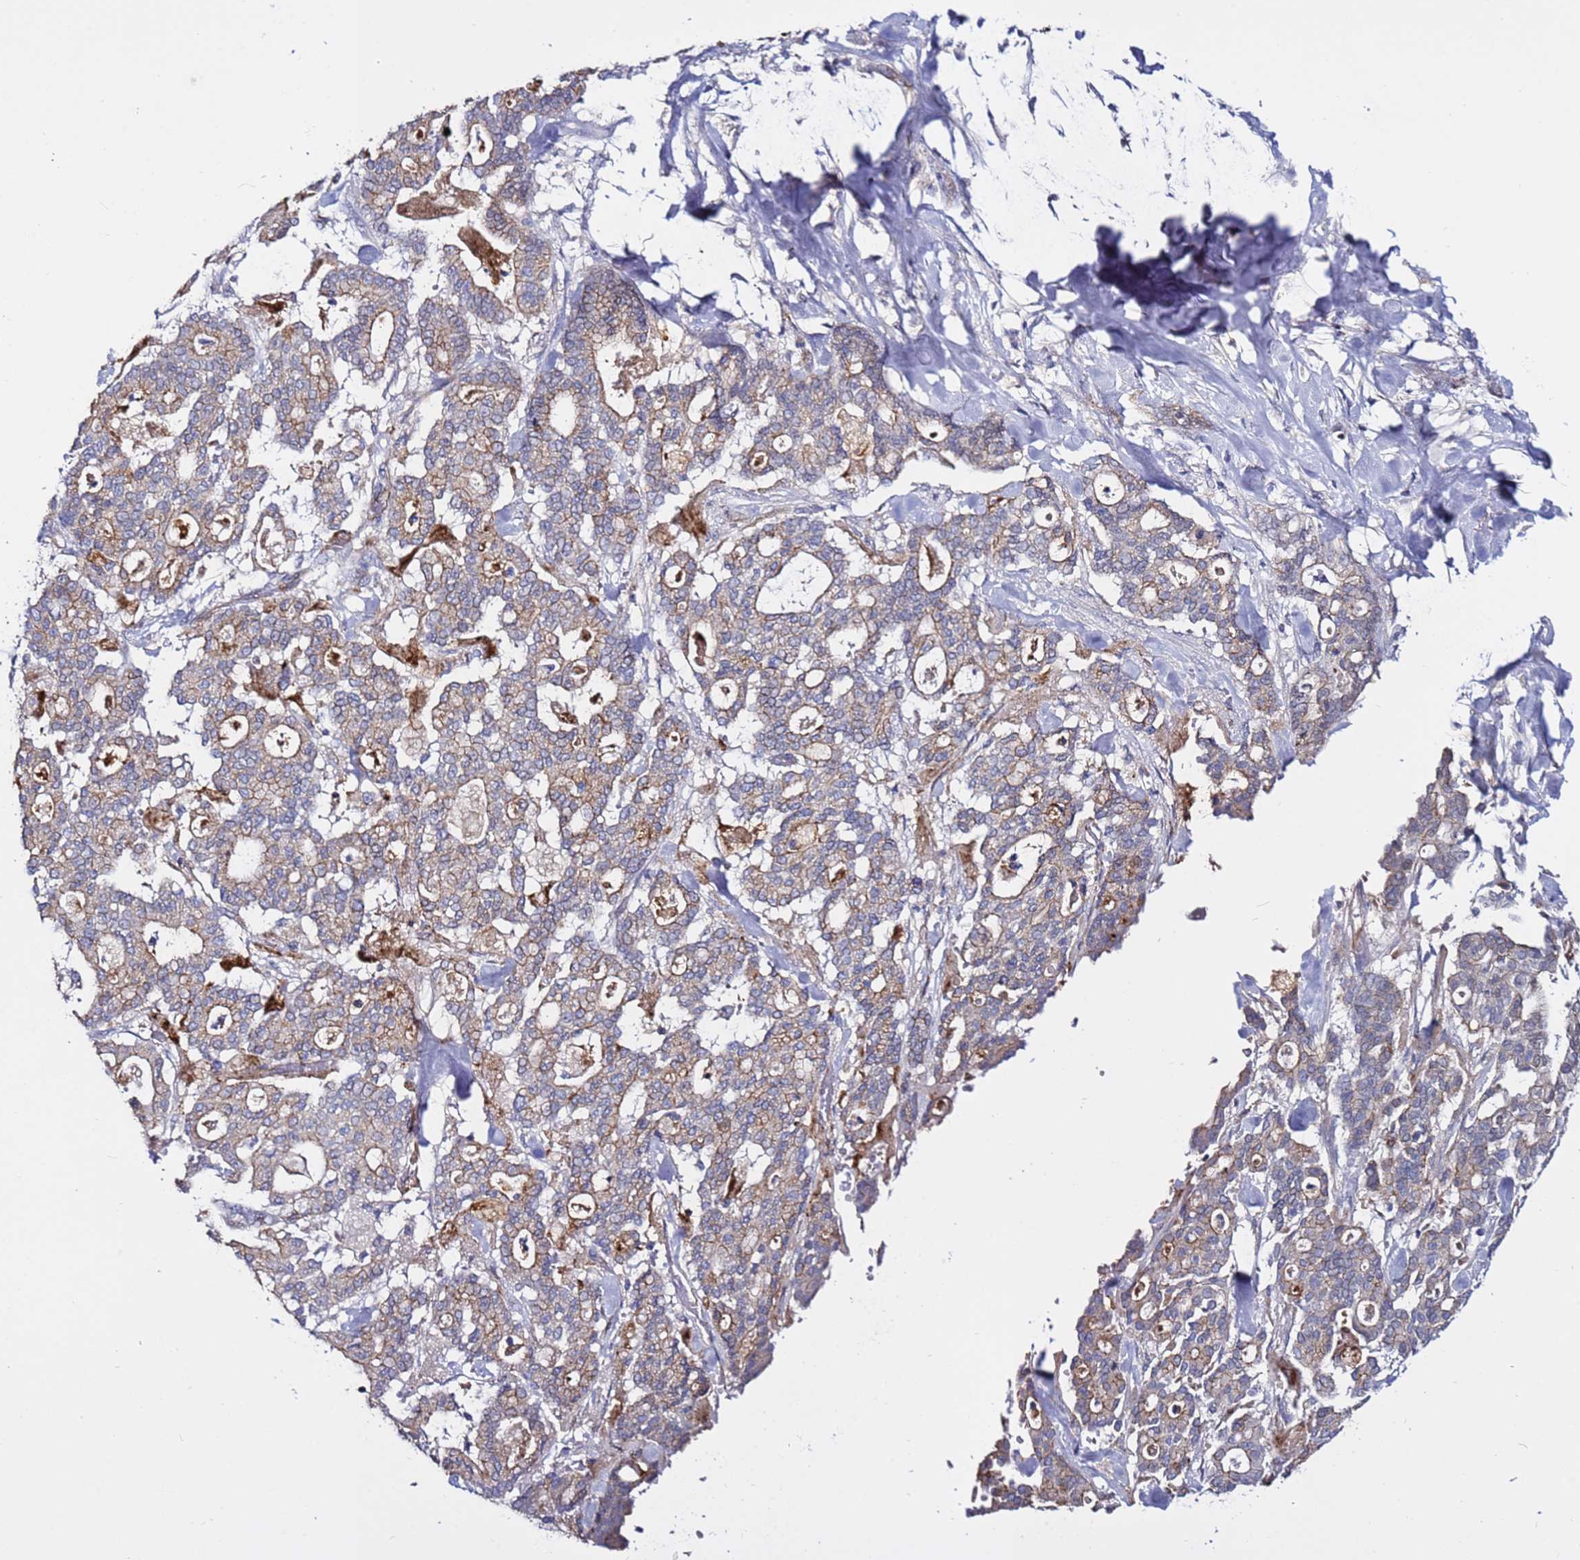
{"staining": {"intensity": "moderate", "quantity": "25%-75%", "location": "cytoplasmic/membranous"}, "tissue": "pancreatic cancer", "cell_type": "Tumor cells", "image_type": "cancer", "snomed": [{"axis": "morphology", "description": "Adenocarcinoma, NOS"}, {"axis": "topography", "description": "Pancreas"}], "caption": "Immunohistochemistry (IHC) image of neoplastic tissue: pancreatic adenocarcinoma stained using immunohistochemistry (IHC) shows medium levels of moderate protein expression localized specifically in the cytoplasmic/membranous of tumor cells, appearing as a cytoplasmic/membranous brown color.", "gene": "TENM3", "patient": {"sex": "male", "age": 63}}